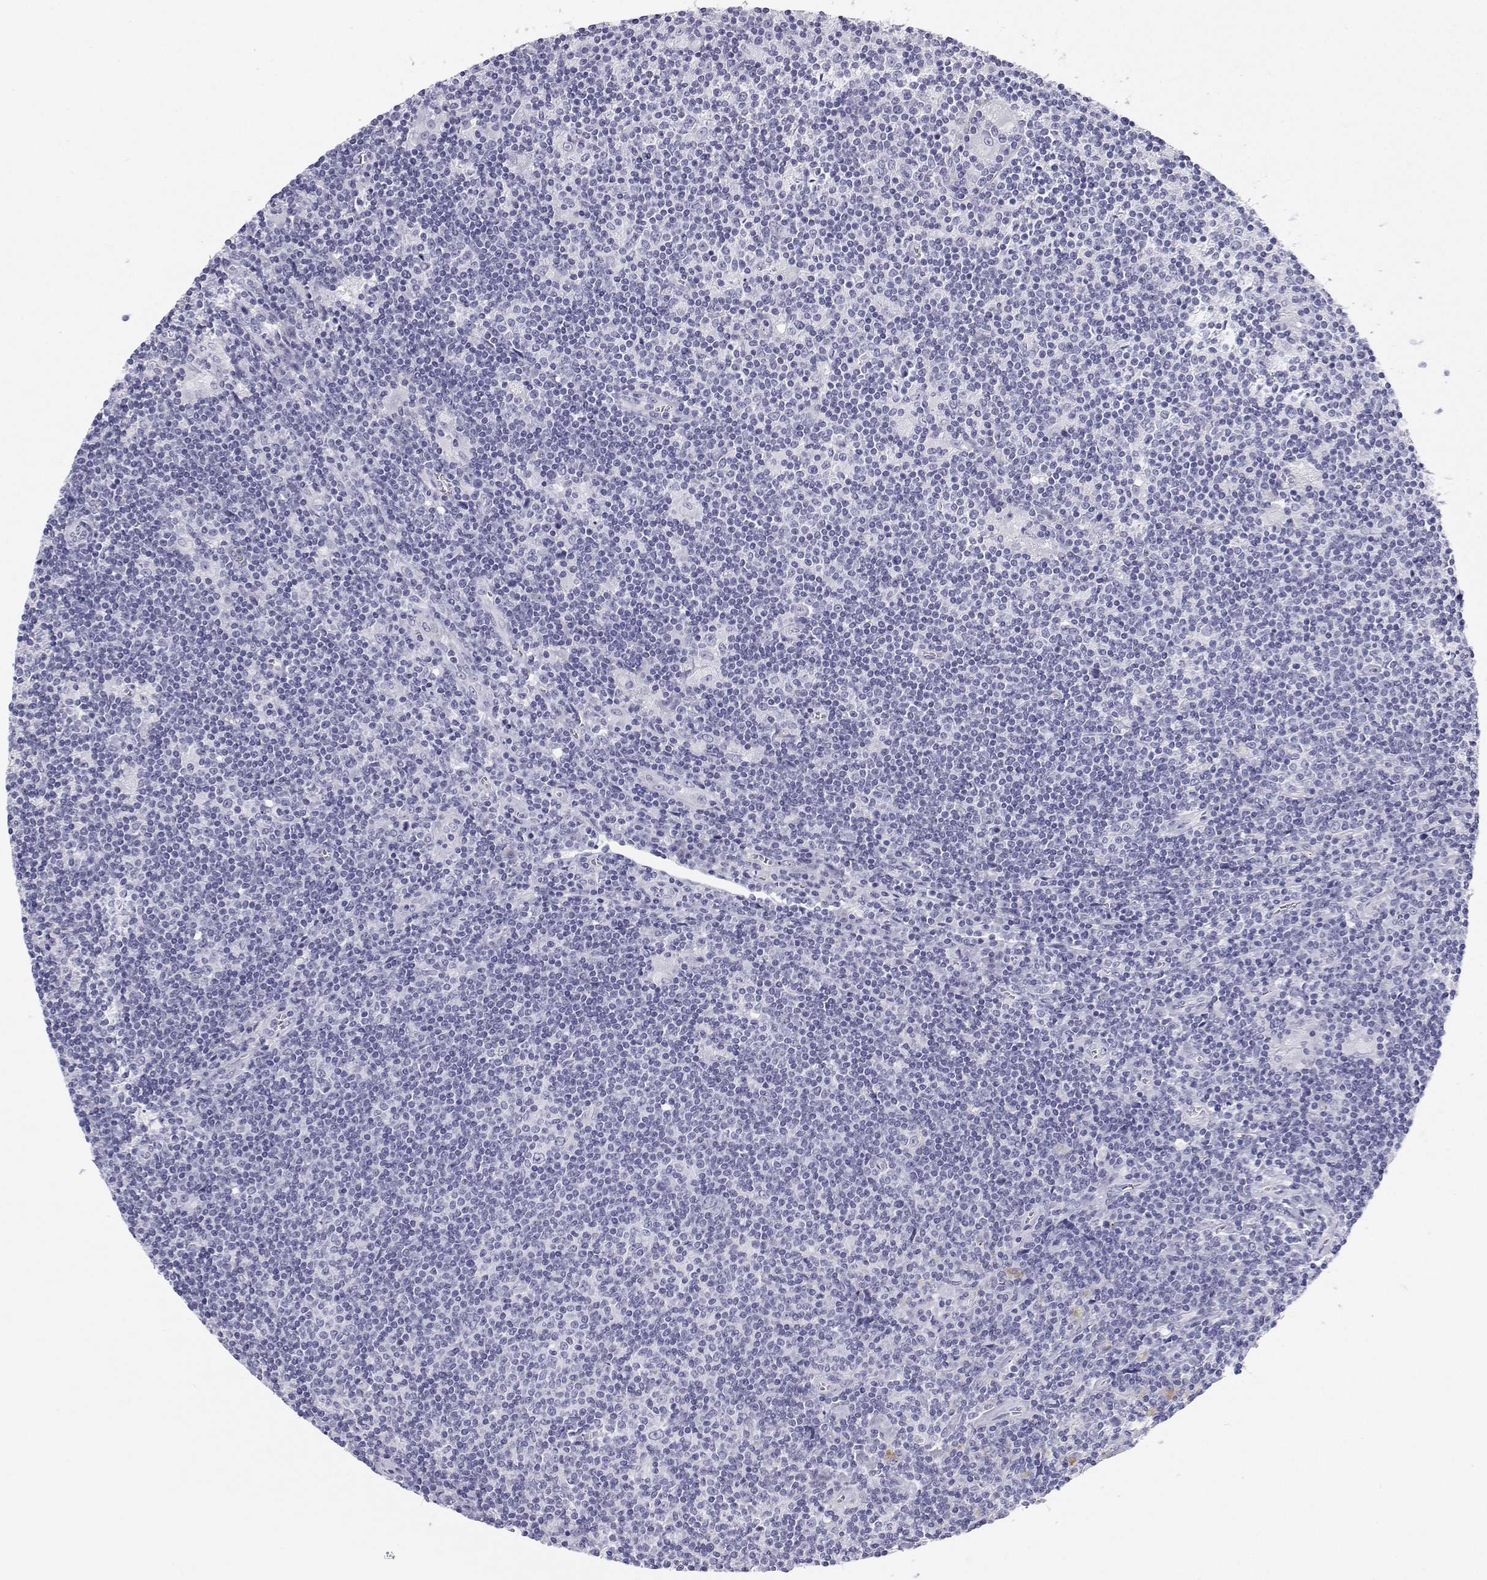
{"staining": {"intensity": "negative", "quantity": "none", "location": "none"}, "tissue": "lymphoma", "cell_type": "Tumor cells", "image_type": "cancer", "snomed": [{"axis": "morphology", "description": "Hodgkin's disease, NOS"}, {"axis": "topography", "description": "Lymph node"}], "caption": "IHC image of lymphoma stained for a protein (brown), which demonstrates no staining in tumor cells.", "gene": "BHMT", "patient": {"sex": "male", "age": 40}}